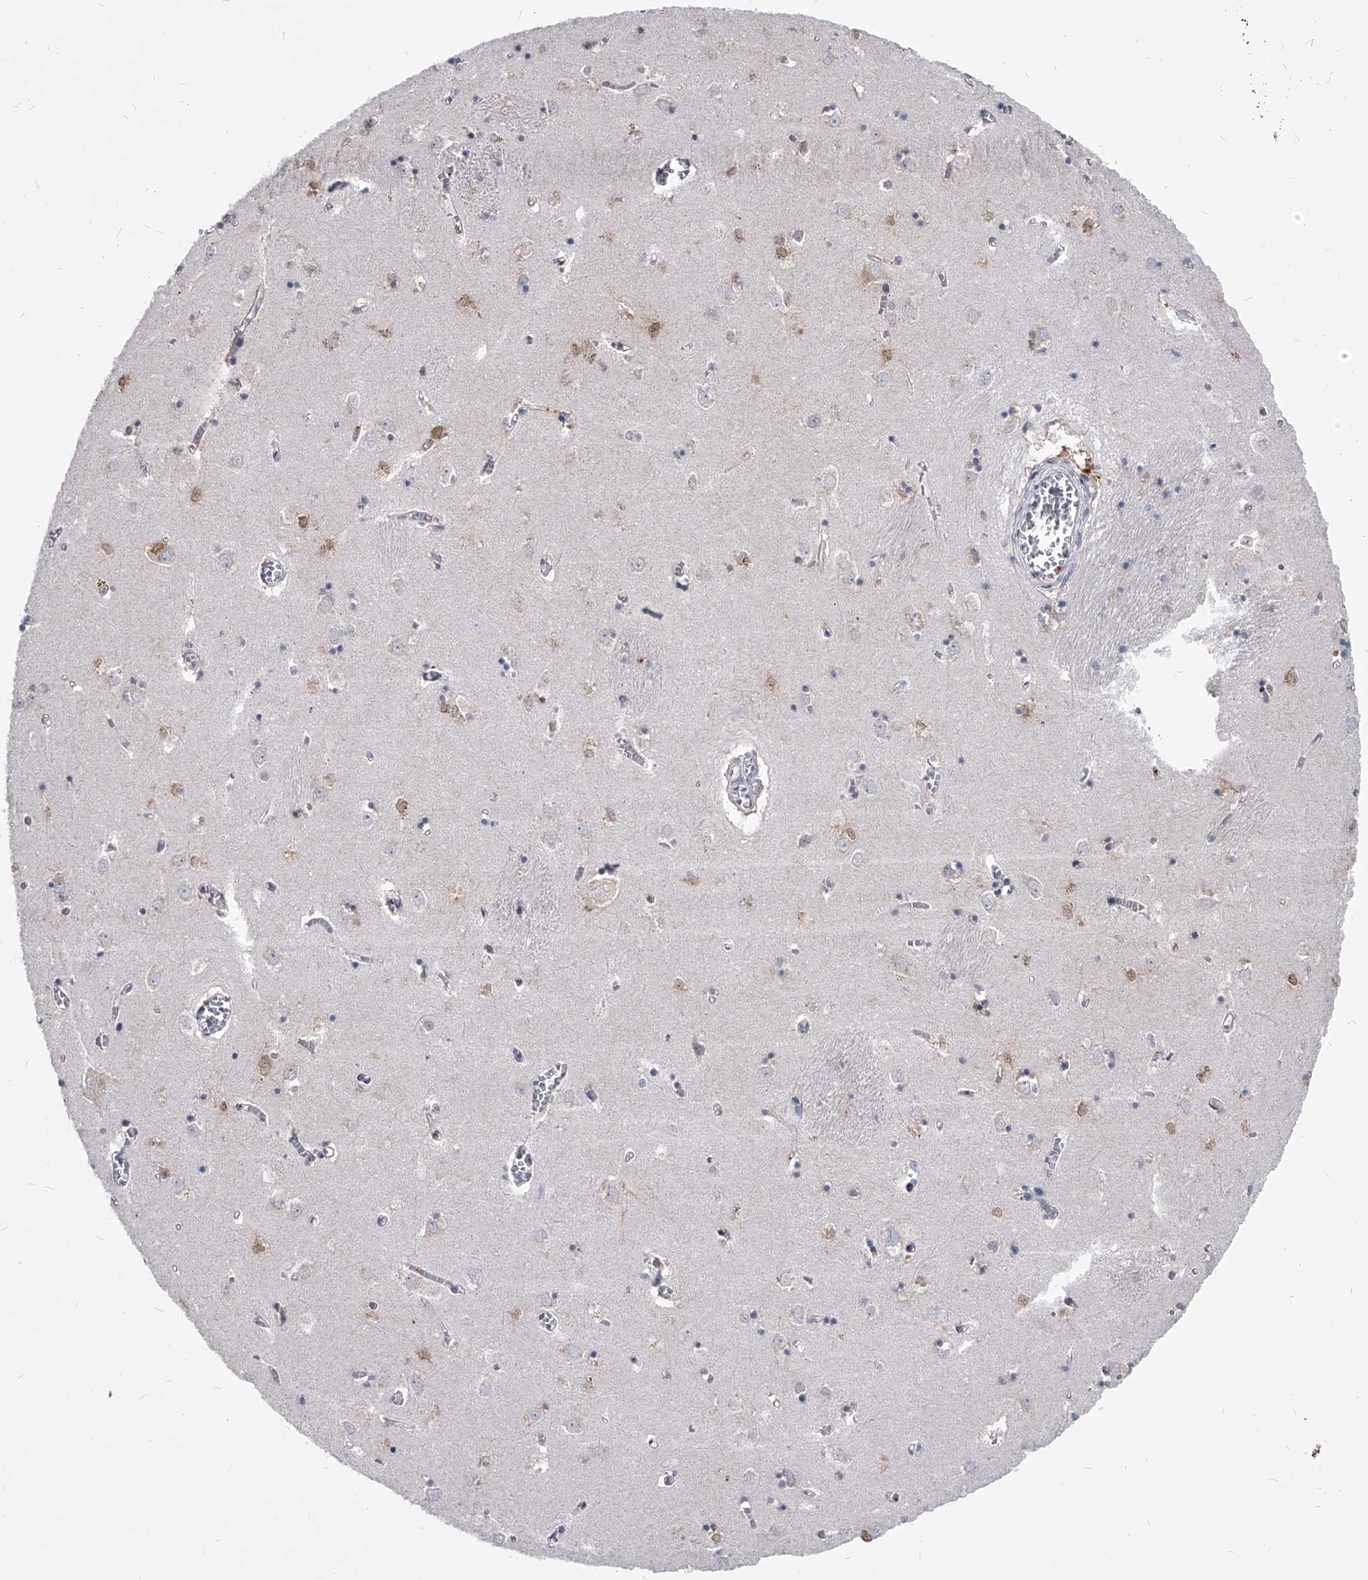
{"staining": {"intensity": "negative", "quantity": "none", "location": "none"}, "tissue": "caudate", "cell_type": "Glial cells", "image_type": "normal", "snomed": [{"axis": "morphology", "description": "Normal tissue, NOS"}, {"axis": "topography", "description": "Lateral ventricle wall"}], "caption": "Immunohistochemistry (IHC) of normal caudate reveals no staining in glial cells. (DAB IHC visualized using brightfield microscopy, high magnification).", "gene": "EVA1C", "patient": {"sex": "male", "age": 70}}